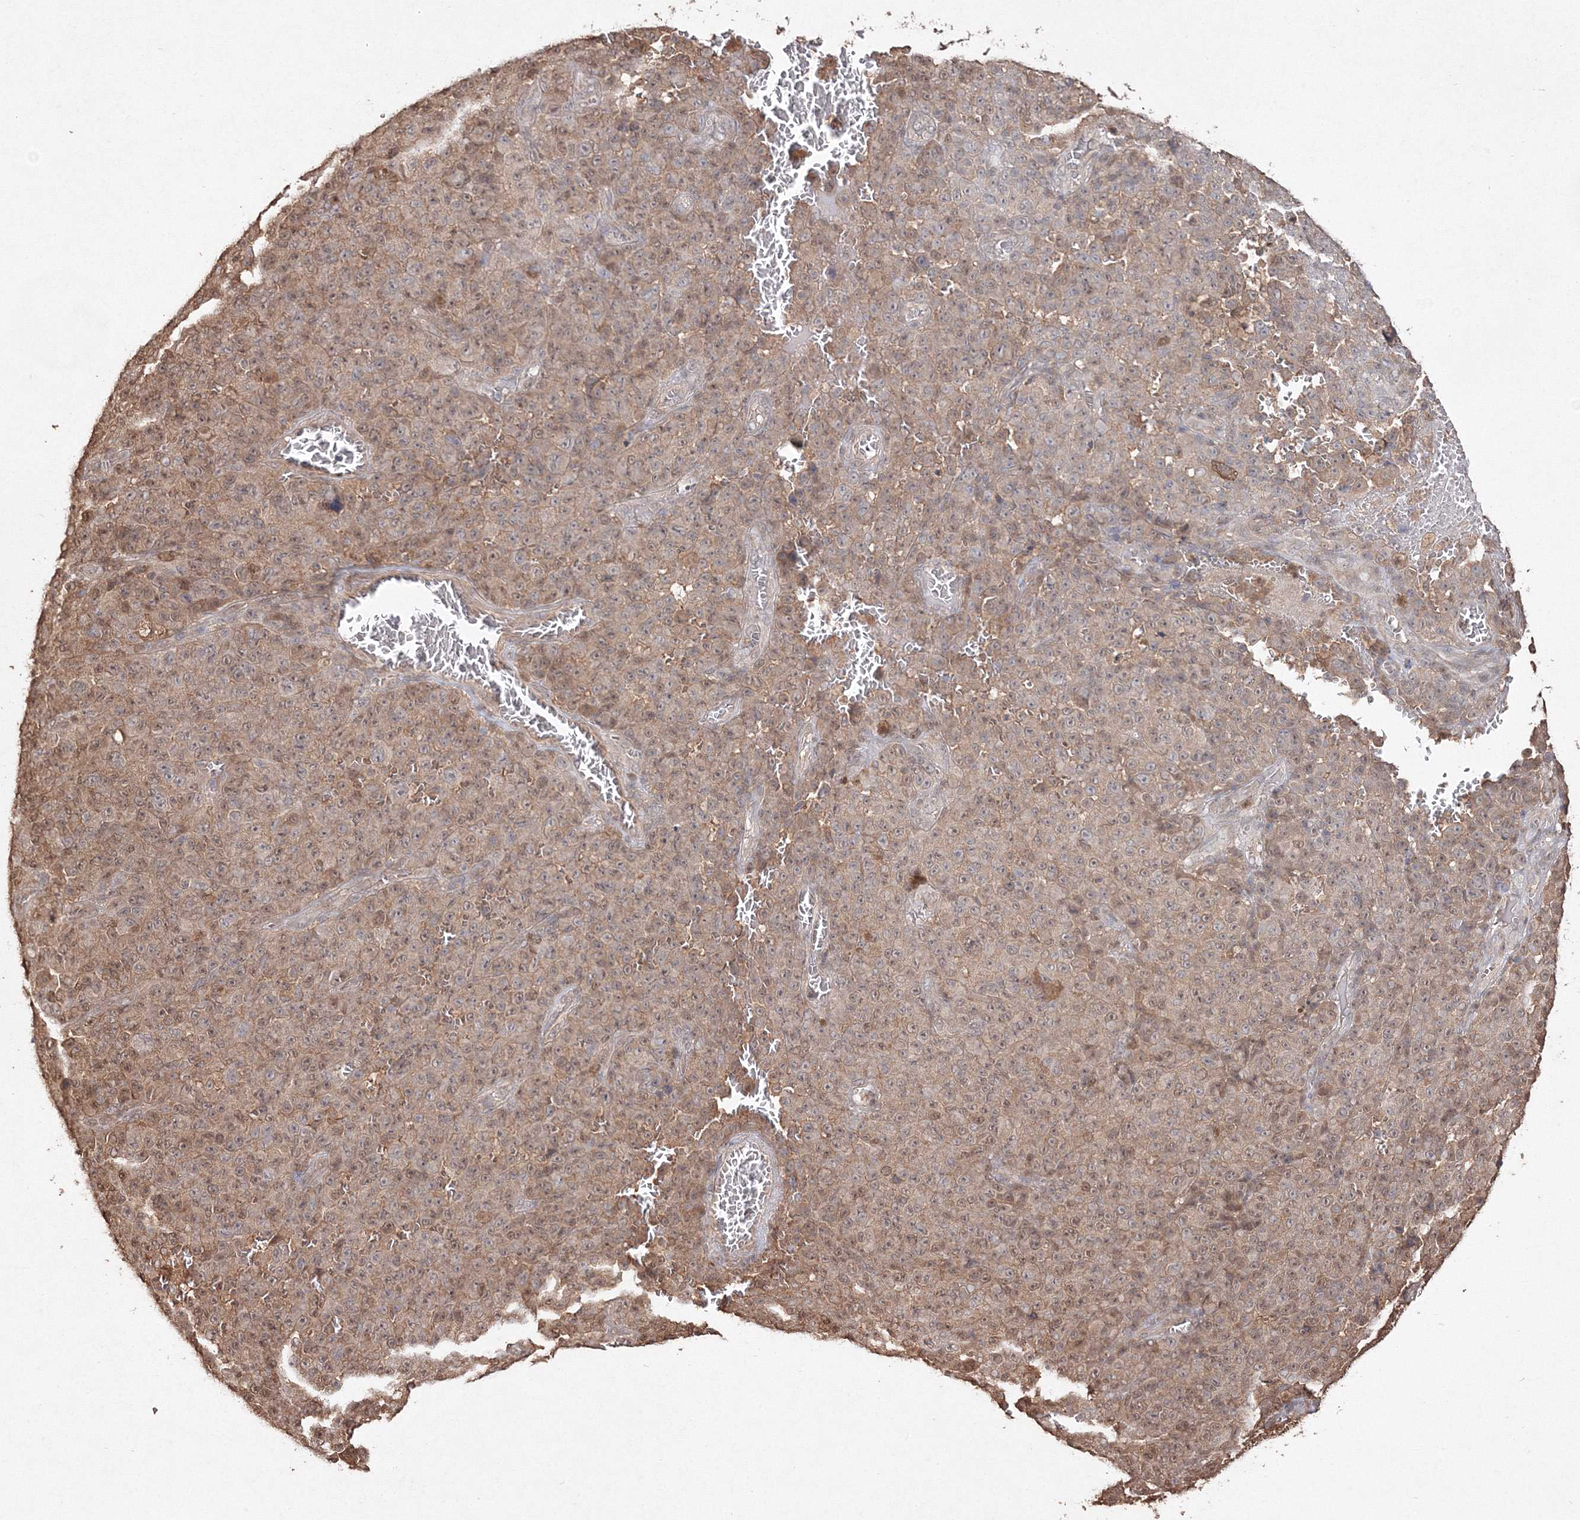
{"staining": {"intensity": "weak", "quantity": ">75%", "location": "cytoplasmic/membranous,nuclear"}, "tissue": "melanoma", "cell_type": "Tumor cells", "image_type": "cancer", "snomed": [{"axis": "morphology", "description": "Malignant melanoma, NOS"}, {"axis": "topography", "description": "Skin"}], "caption": "There is low levels of weak cytoplasmic/membranous and nuclear staining in tumor cells of malignant melanoma, as demonstrated by immunohistochemical staining (brown color).", "gene": "S100A11", "patient": {"sex": "female", "age": 82}}